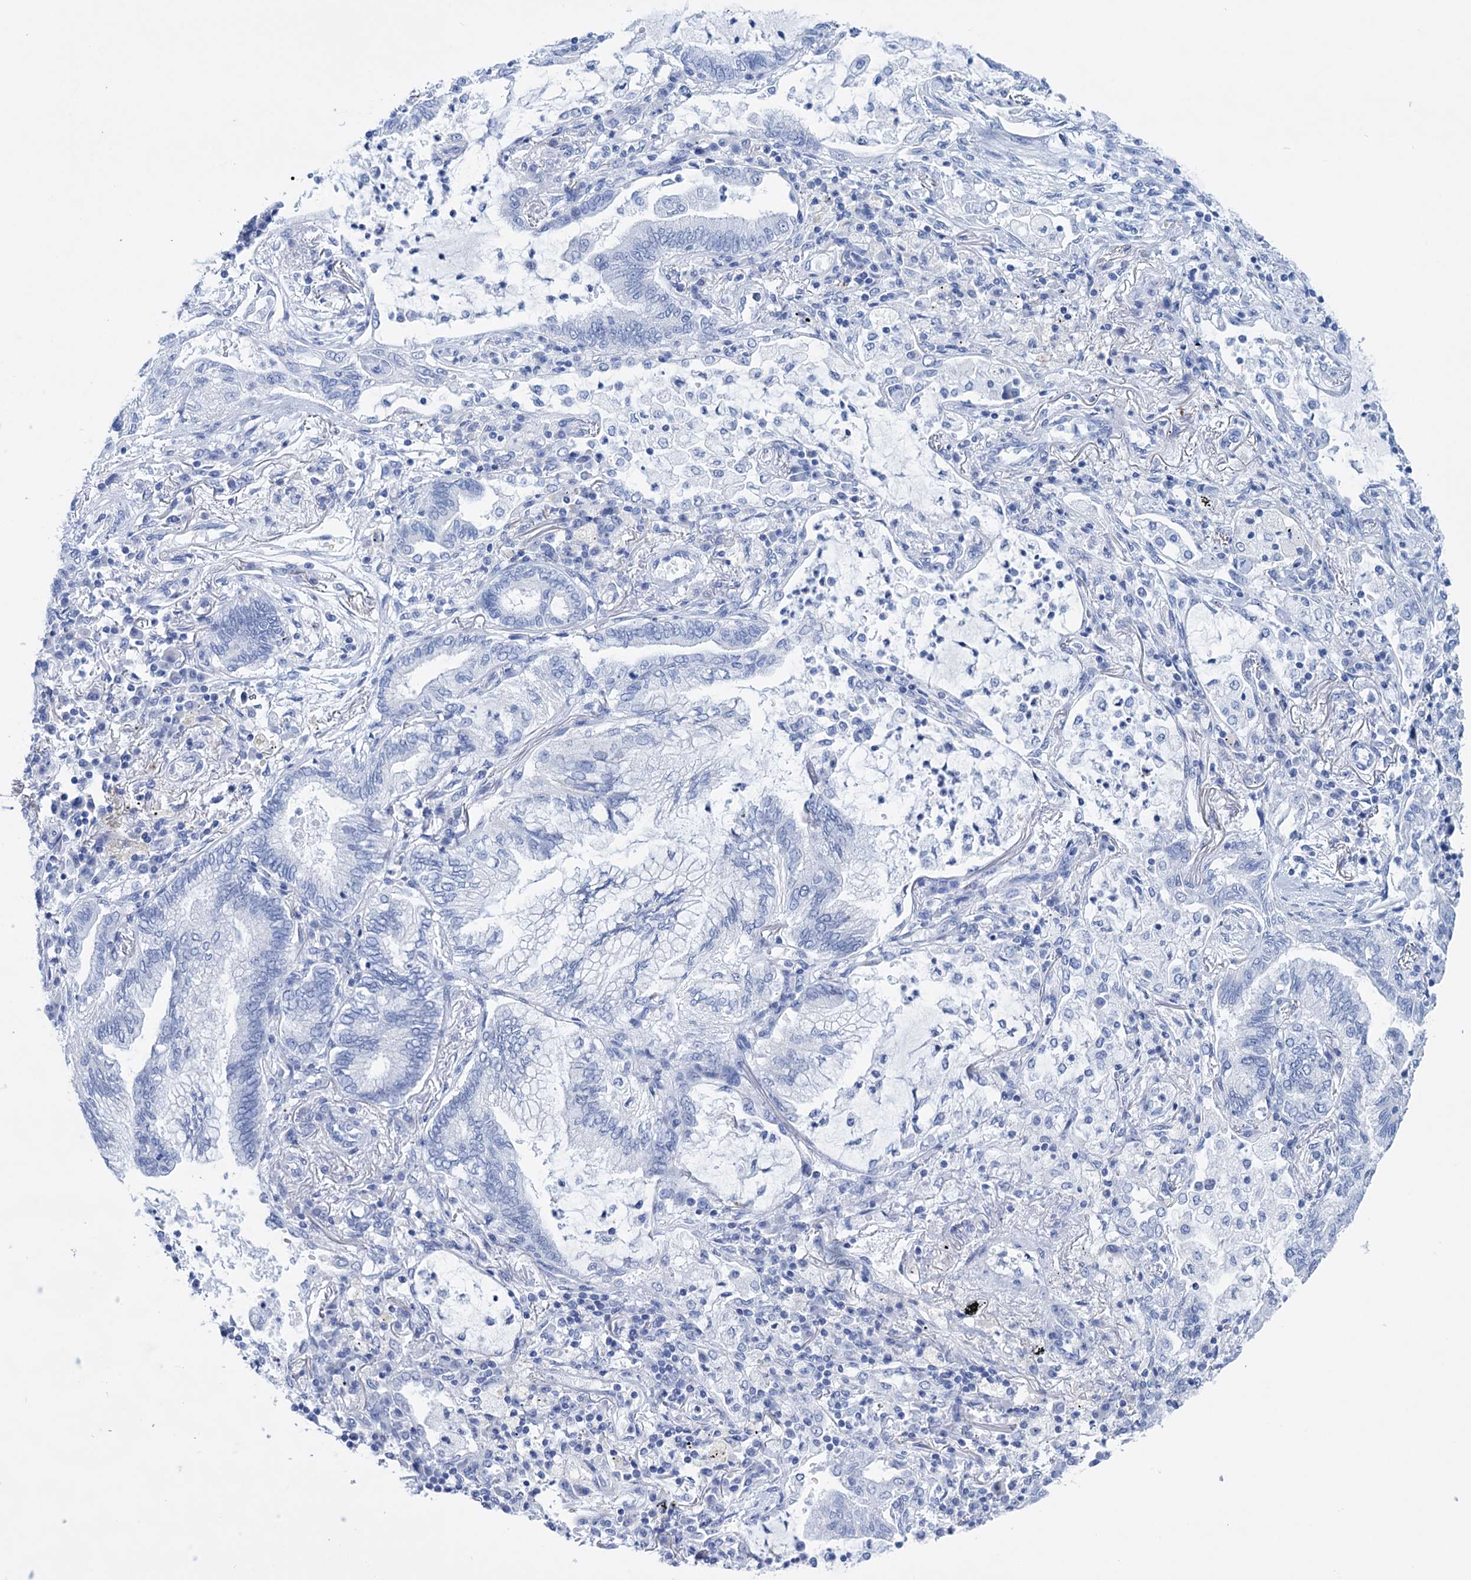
{"staining": {"intensity": "negative", "quantity": "none", "location": "none"}, "tissue": "lung cancer", "cell_type": "Tumor cells", "image_type": "cancer", "snomed": [{"axis": "morphology", "description": "Adenocarcinoma, NOS"}, {"axis": "topography", "description": "Lung"}], "caption": "There is no significant staining in tumor cells of adenocarcinoma (lung).", "gene": "FBXW12", "patient": {"sex": "female", "age": 70}}